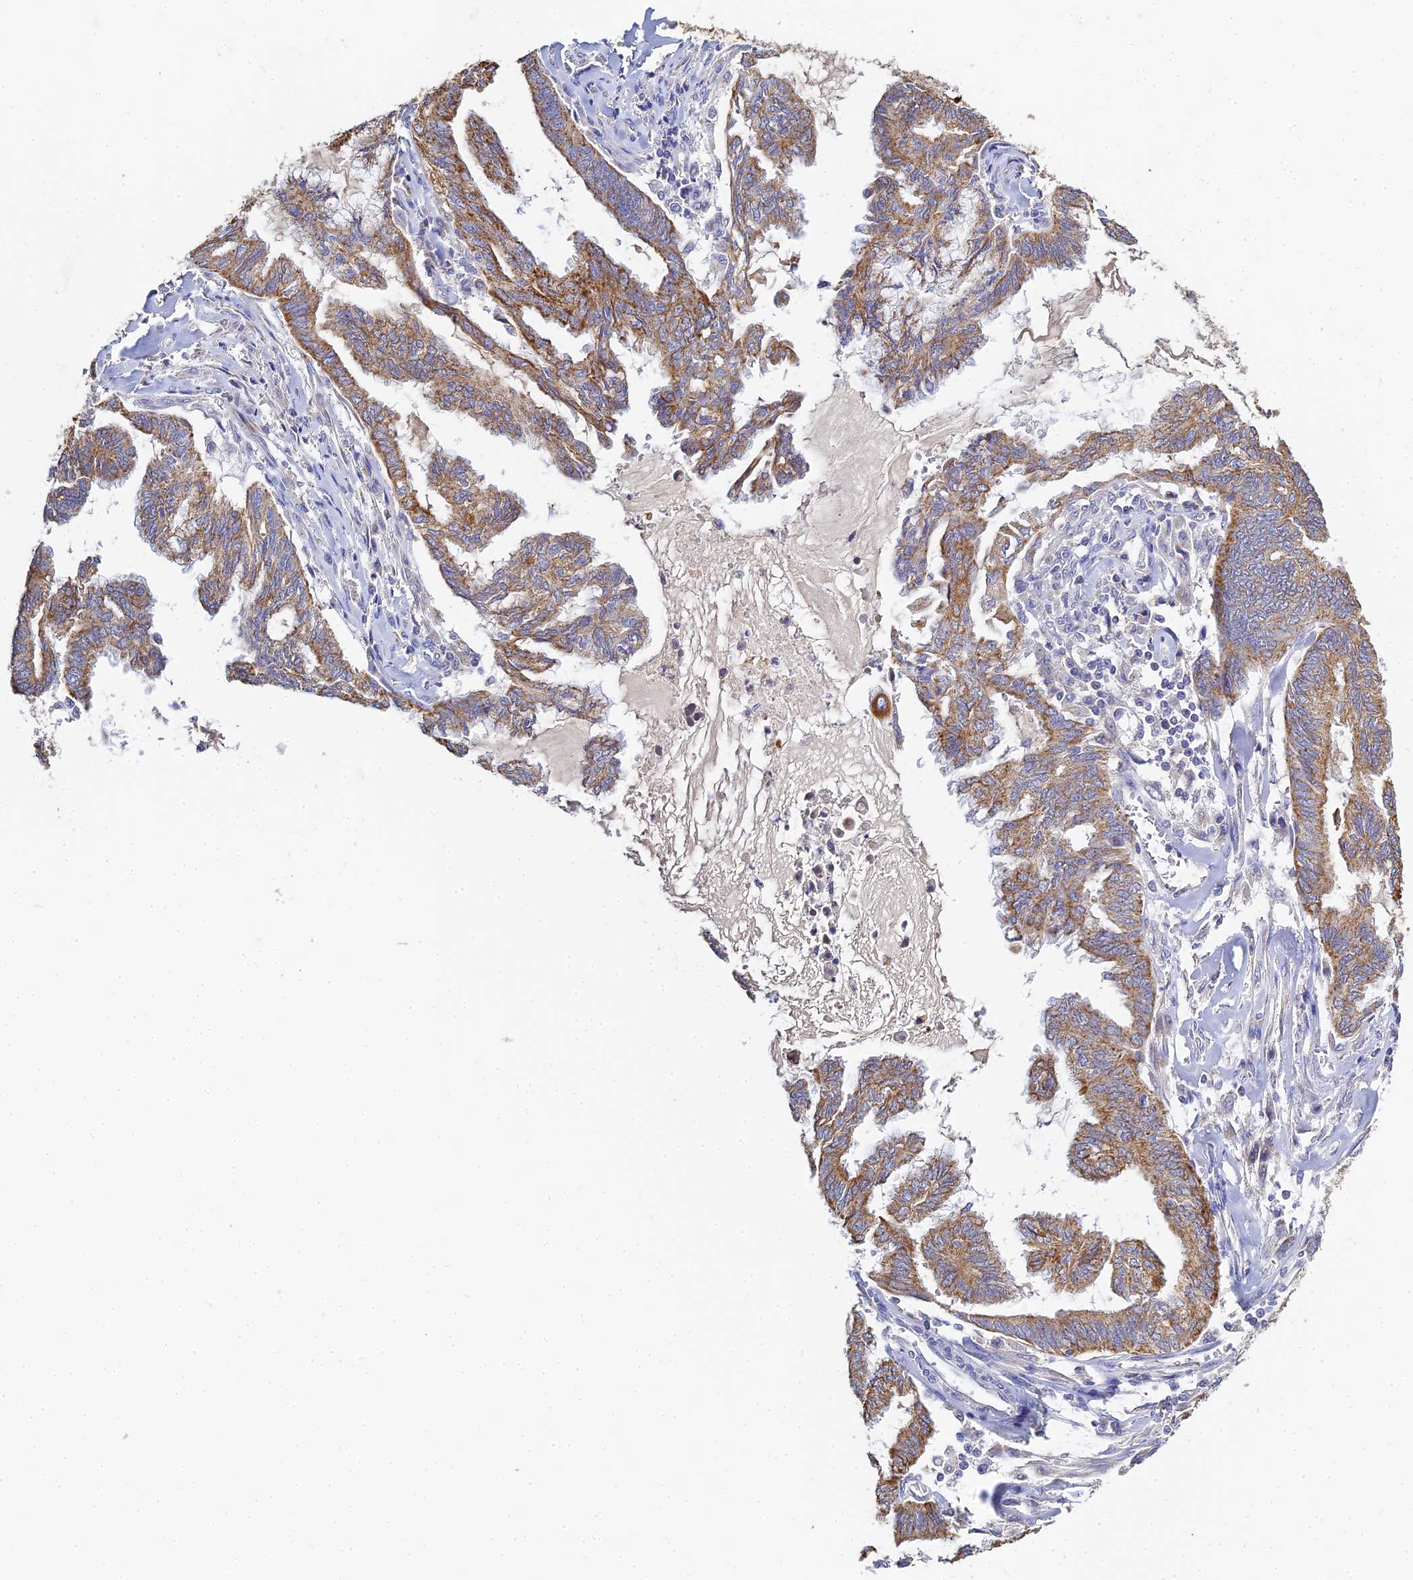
{"staining": {"intensity": "moderate", "quantity": ">75%", "location": "cytoplasmic/membranous"}, "tissue": "endometrial cancer", "cell_type": "Tumor cells", "image_type": "cancer", "snomed": [{"axis": "morphology", "description": "Adenocarcinoma, NOS"}, {"axis": "topography", "description": "Endometrium"}], "caption": "Human endometrial adenocarcinoma stained for a protein (brown) shows moderate cytoplasmic/membranous positive staining in approximately >75% of tumor cells.", "gene": "ZXDA", "patient": {"sex": "female", "age": 86}}